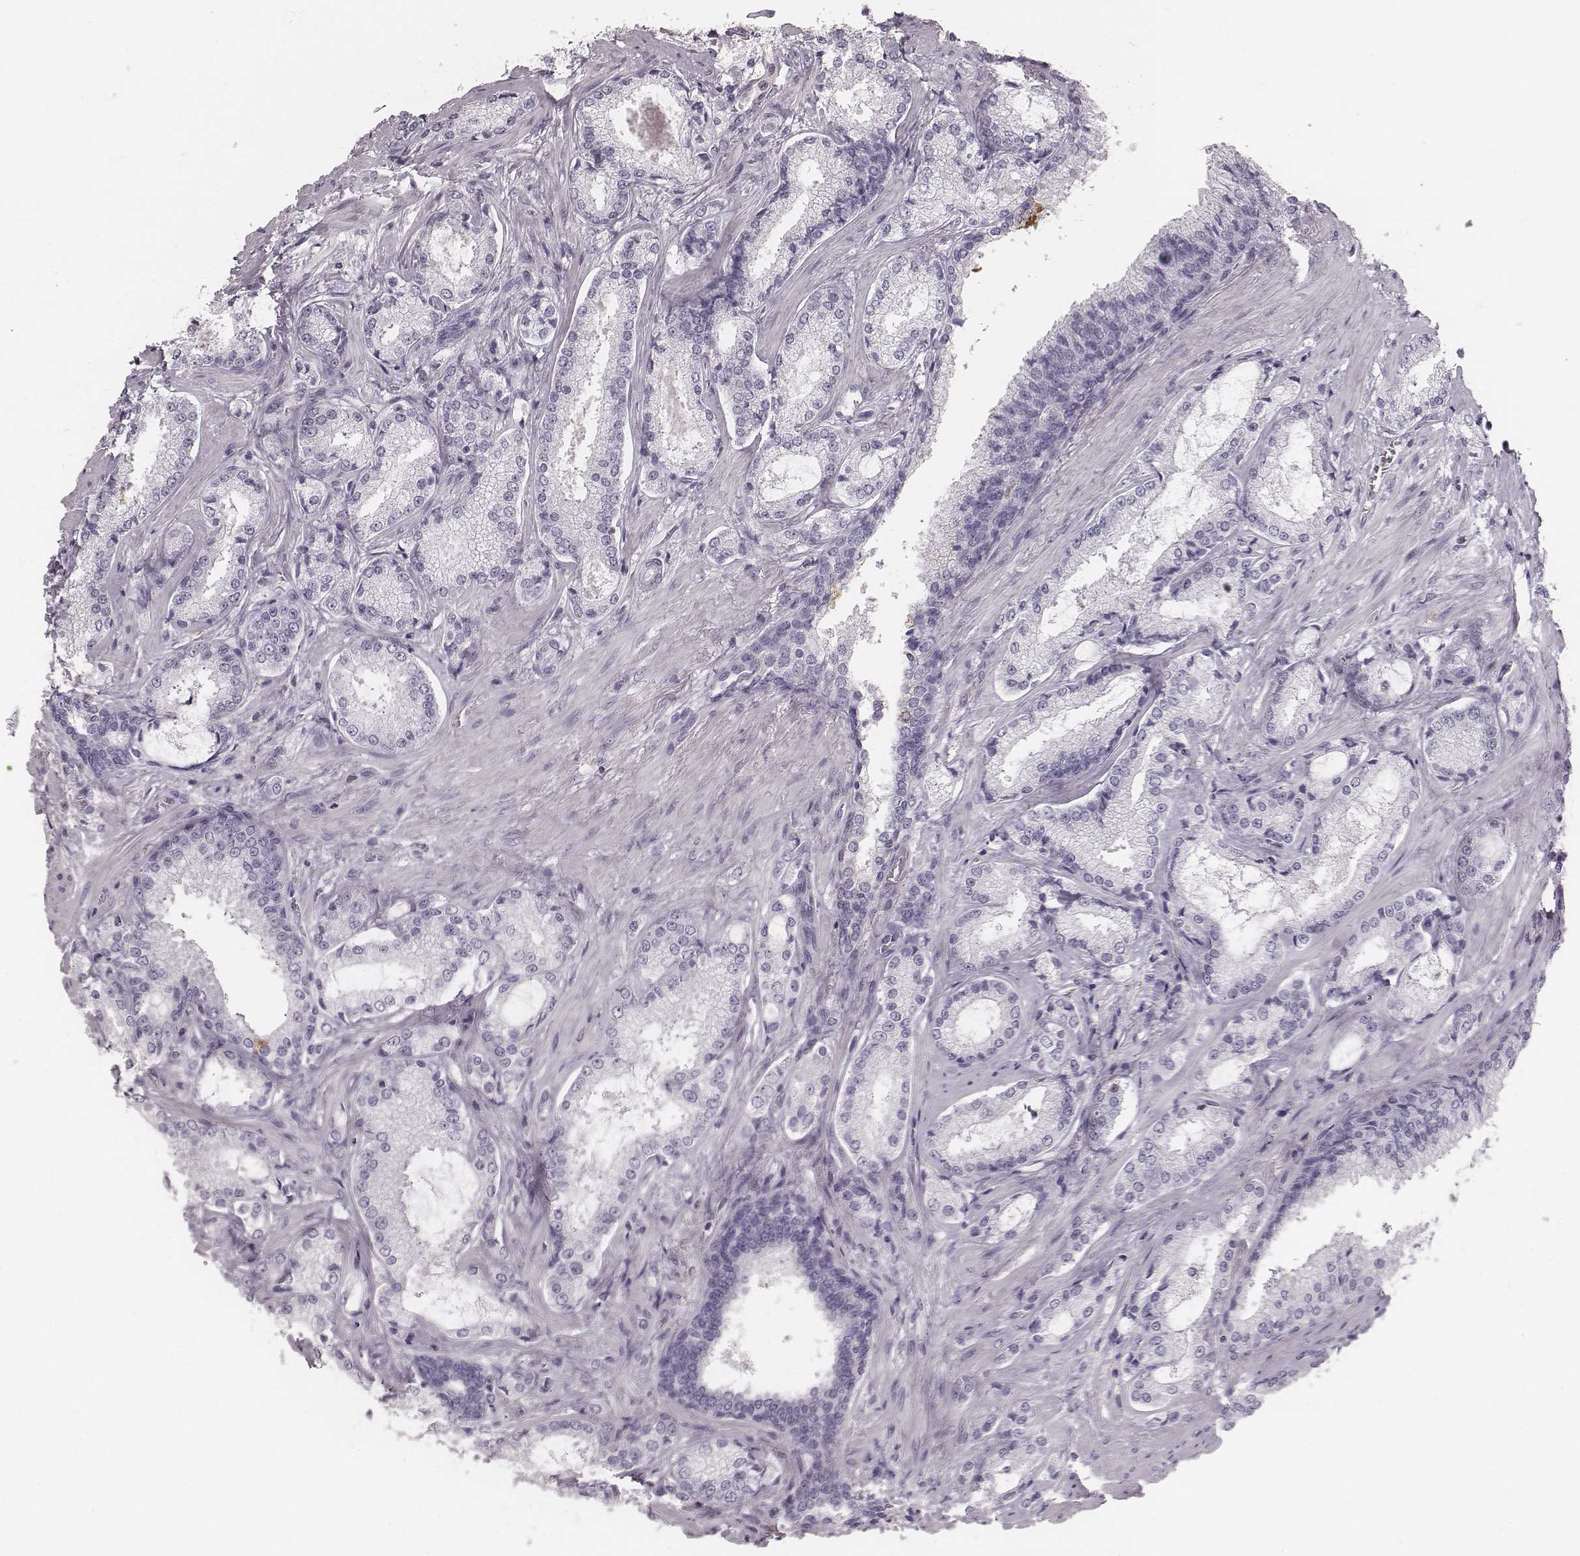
{"staining": {"intensity": "negative", "quantity": "none", "location": "none"}, "tissue": "prostate cancer", "cell_type": "Tumor cells", "image_type": "cancer", "snomed": [{"axis": "morphology", "description": "Adenocarcinoma, Low grade"}, {"axis": "topography", "description": "Prostate"}], "caption": "Photomicrograph shows no protein staining in tumor cells of low-grade adenocarcinoma (prostate) tissue.", "gene": "ZNF365", "patient": {"sex": "male", "age": 56}}